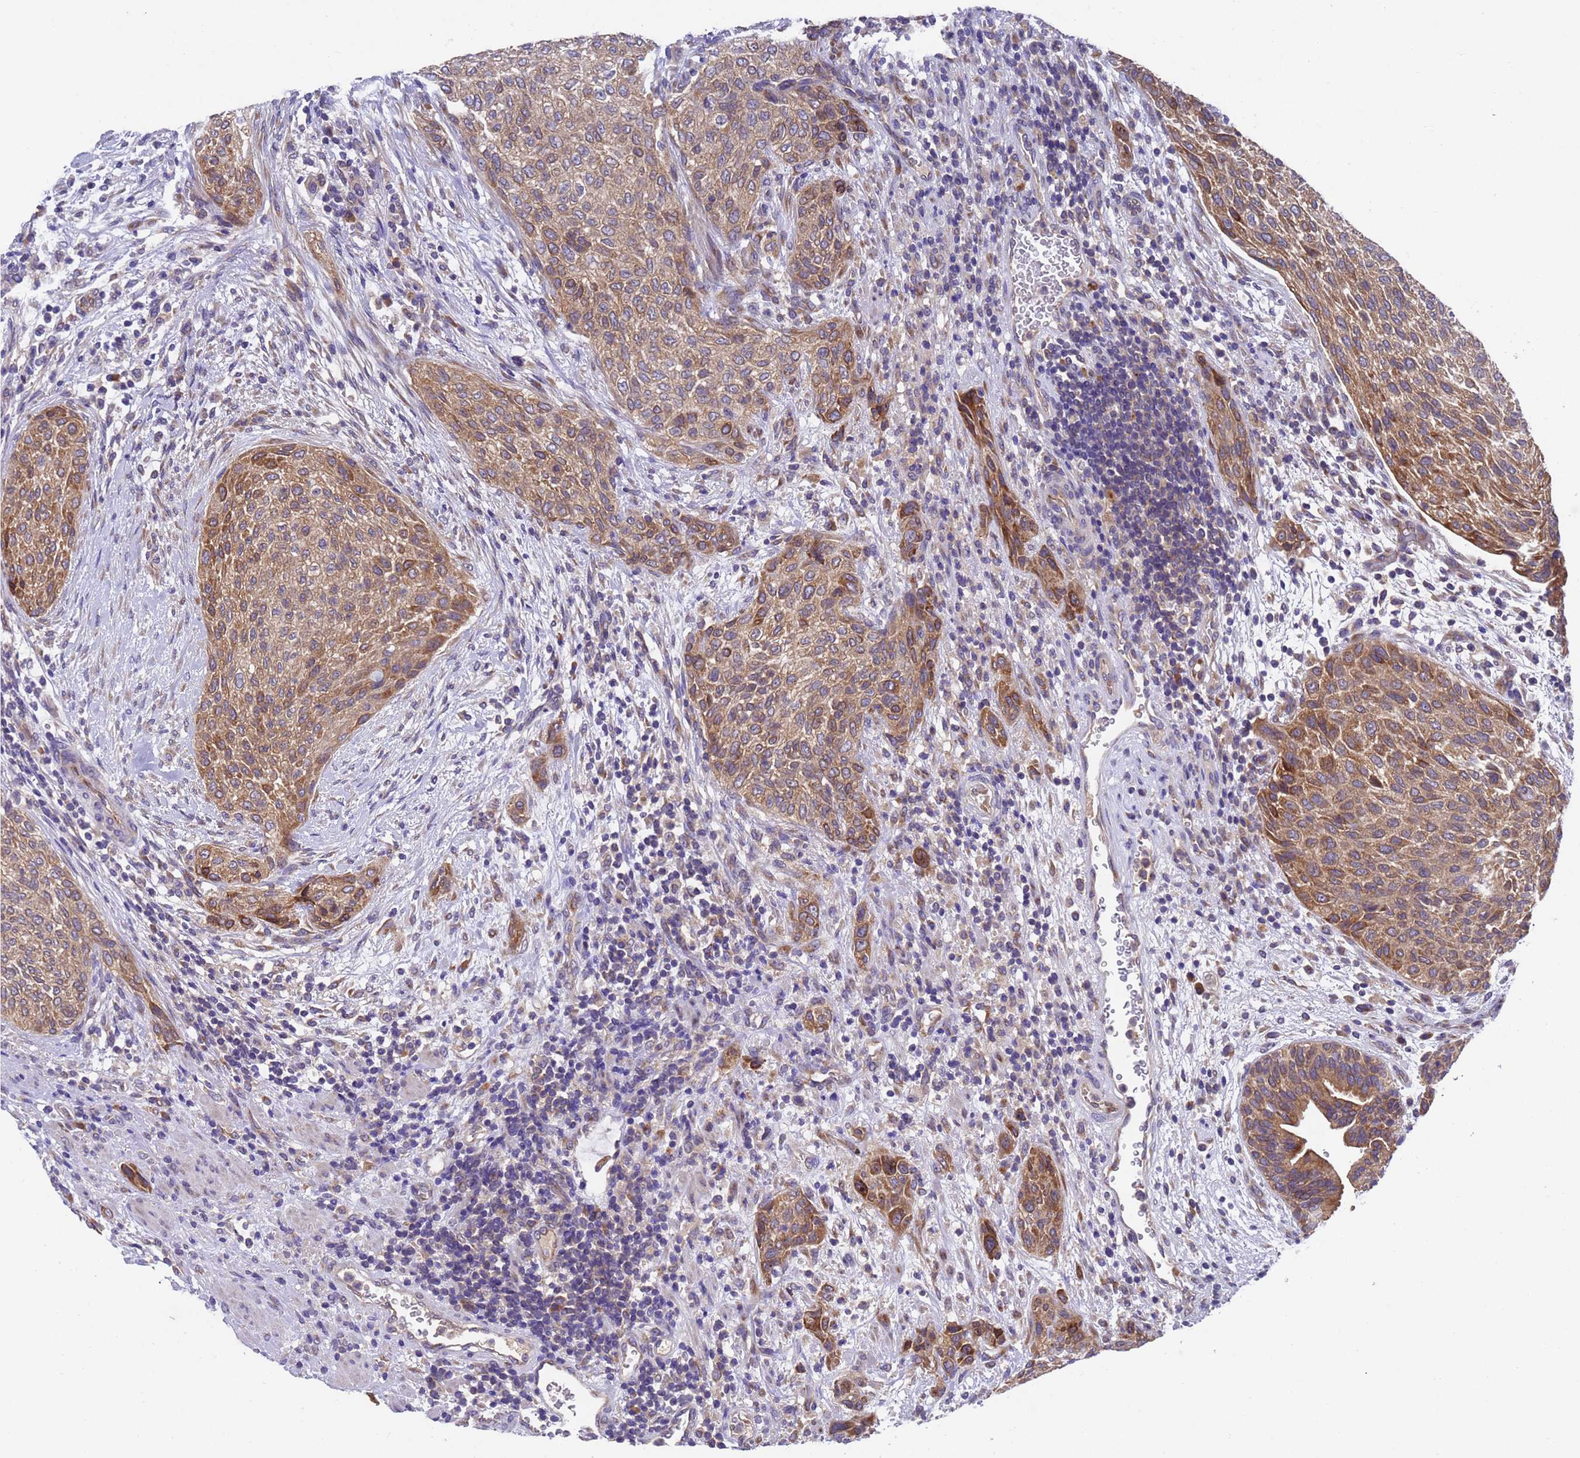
{"staining": {"intensity": "moderate", "quantity": ">75%", "location": "cytoplasmic/membranous"}, "tissue": "urothelial cancer", "cell_type": "Tumor cells", "image_type": "cancer", "snomed": [{"axis": "morphology", "description": "Urothelial carcinoma, High grade"}, {"axis": "topography", "description": "Urinary bladder"}], "caption": "About >75% of tumor cells in human high-grade urothelial carcinoma exhibit moderate cytoplasmic/membranous protein staining as visualized by brown immunohistochemical staining.", "gene": "DCAF12L2", "patient": {"sex": "male", "age": 35}}